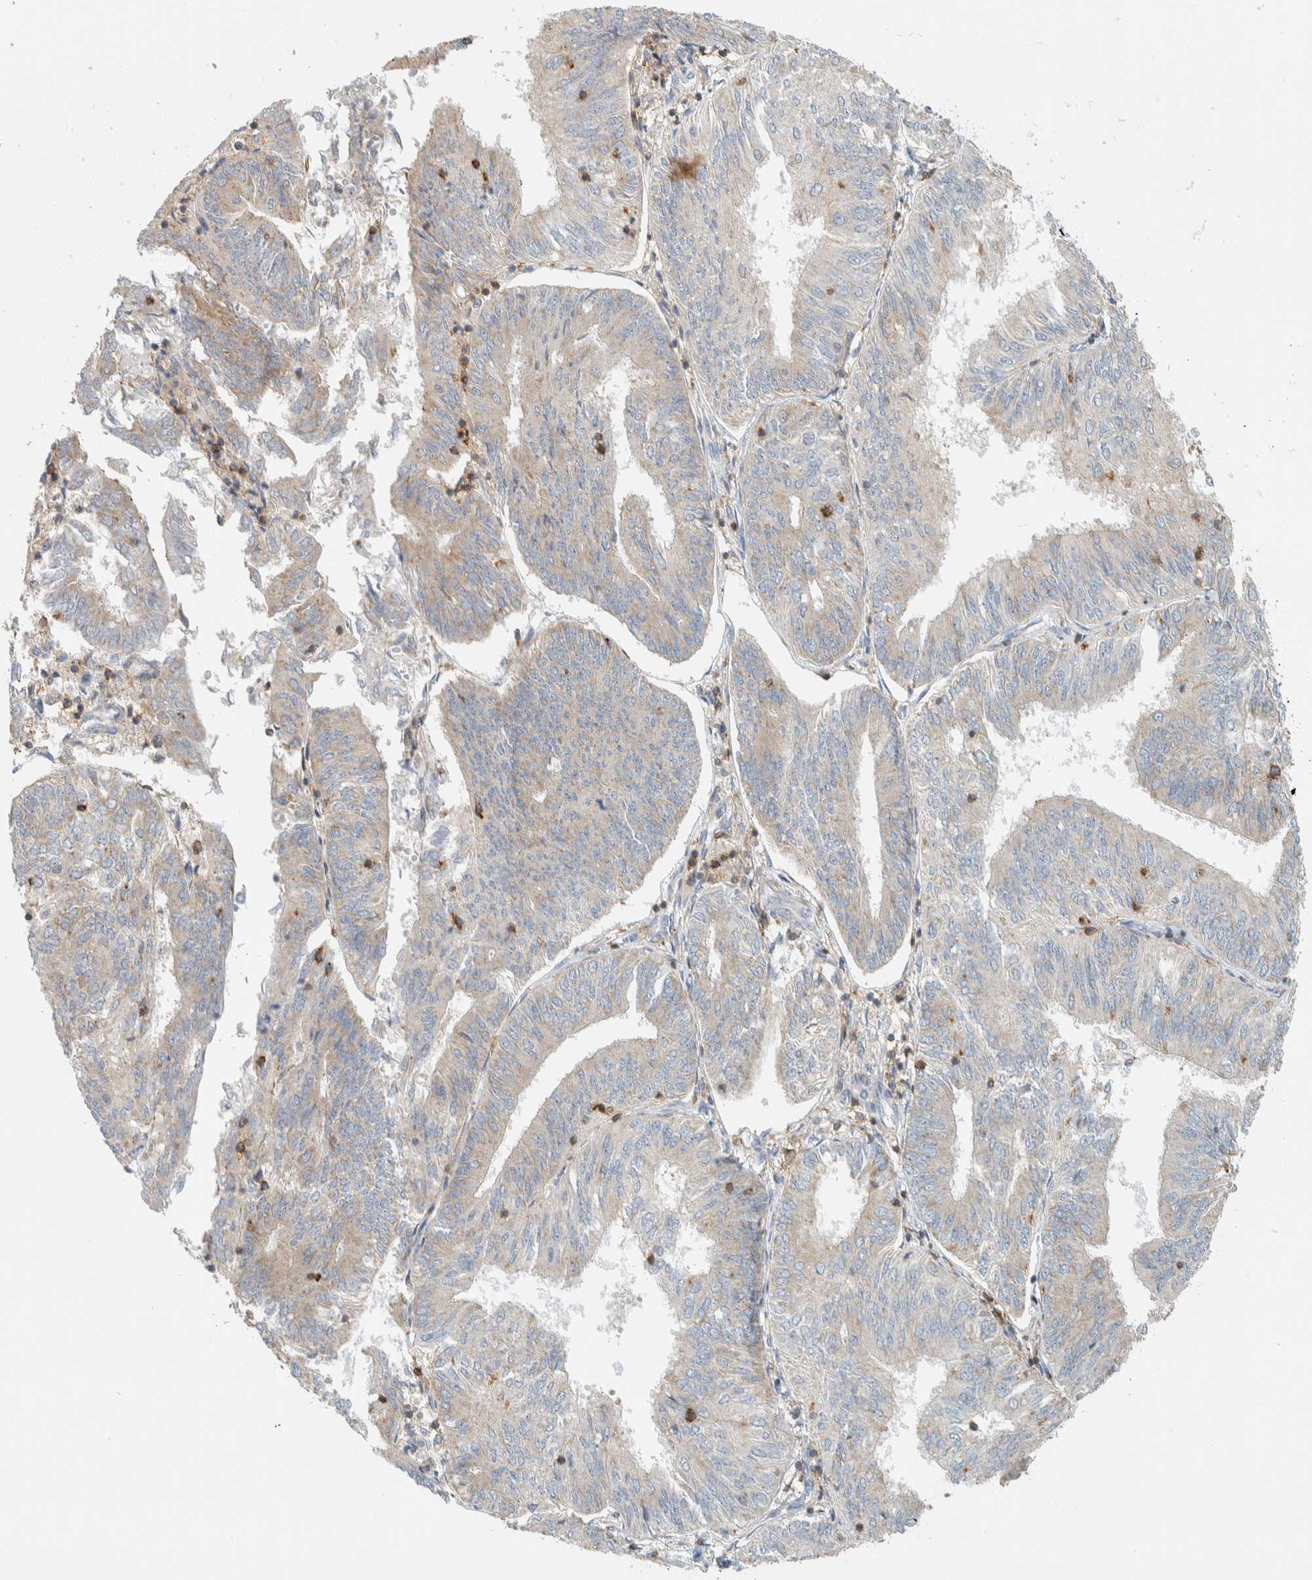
{"staining": {"intensity": "weak", "quantity": "25%-75%", "location": "cytoplasmic/membranous"}, "tissue": "endometrial cancer", "cell_type": "Tumor cells", "image_type": "cancer", "snomed": [{"axis": "morphology", "description": "Adenocarcinoma, NOS"}, {"axis": "topography", "description": "Endometrium"}], "caption": "Weak cytoplasmic/membranous protein staining is present in approximately 25%-75% of tumor cells in adenocarcinoma (endometrial).", "gene": "CCDC57", "patient": {"sex": "female", "age": 58}}